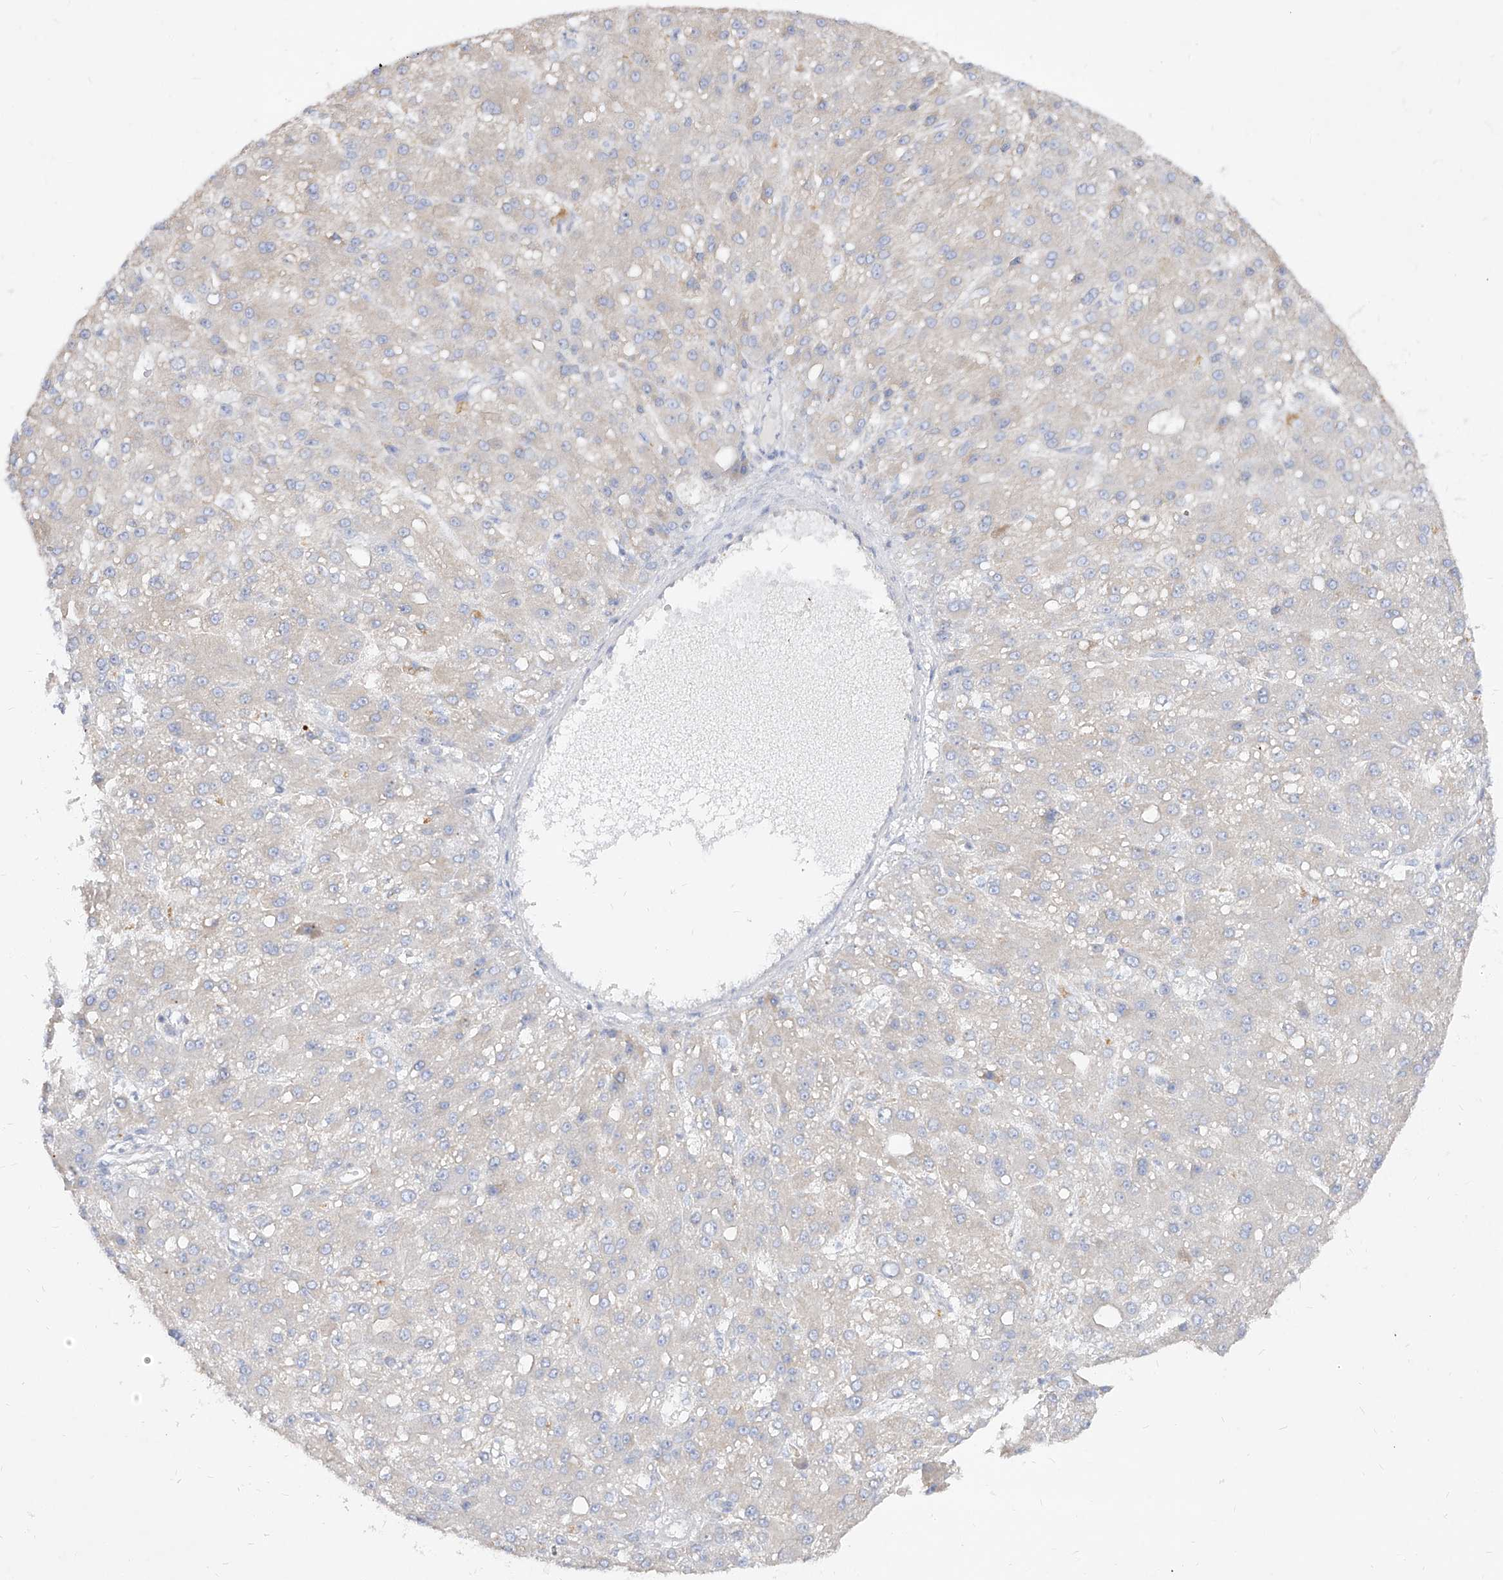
{"staining": {"intensity": "negative", "quantity": "none", "location": "none"}, "tissue": "liver cancer", "cell_type": "Tumor cells", "image_type": "cancer", "snomed": [{"axis": "morphology", "description": "Carcinoma, Hepatocellular, NOS"}, {"axis": "topography", "description": "Liver"}], "caption": "An immunohistochemistry photomicrograph of liver cancer is shown. There is no staining in tumor cells of liver cancer.", "gene": "RBFOX3", "patient": {"sex": "male", "age": 67}}